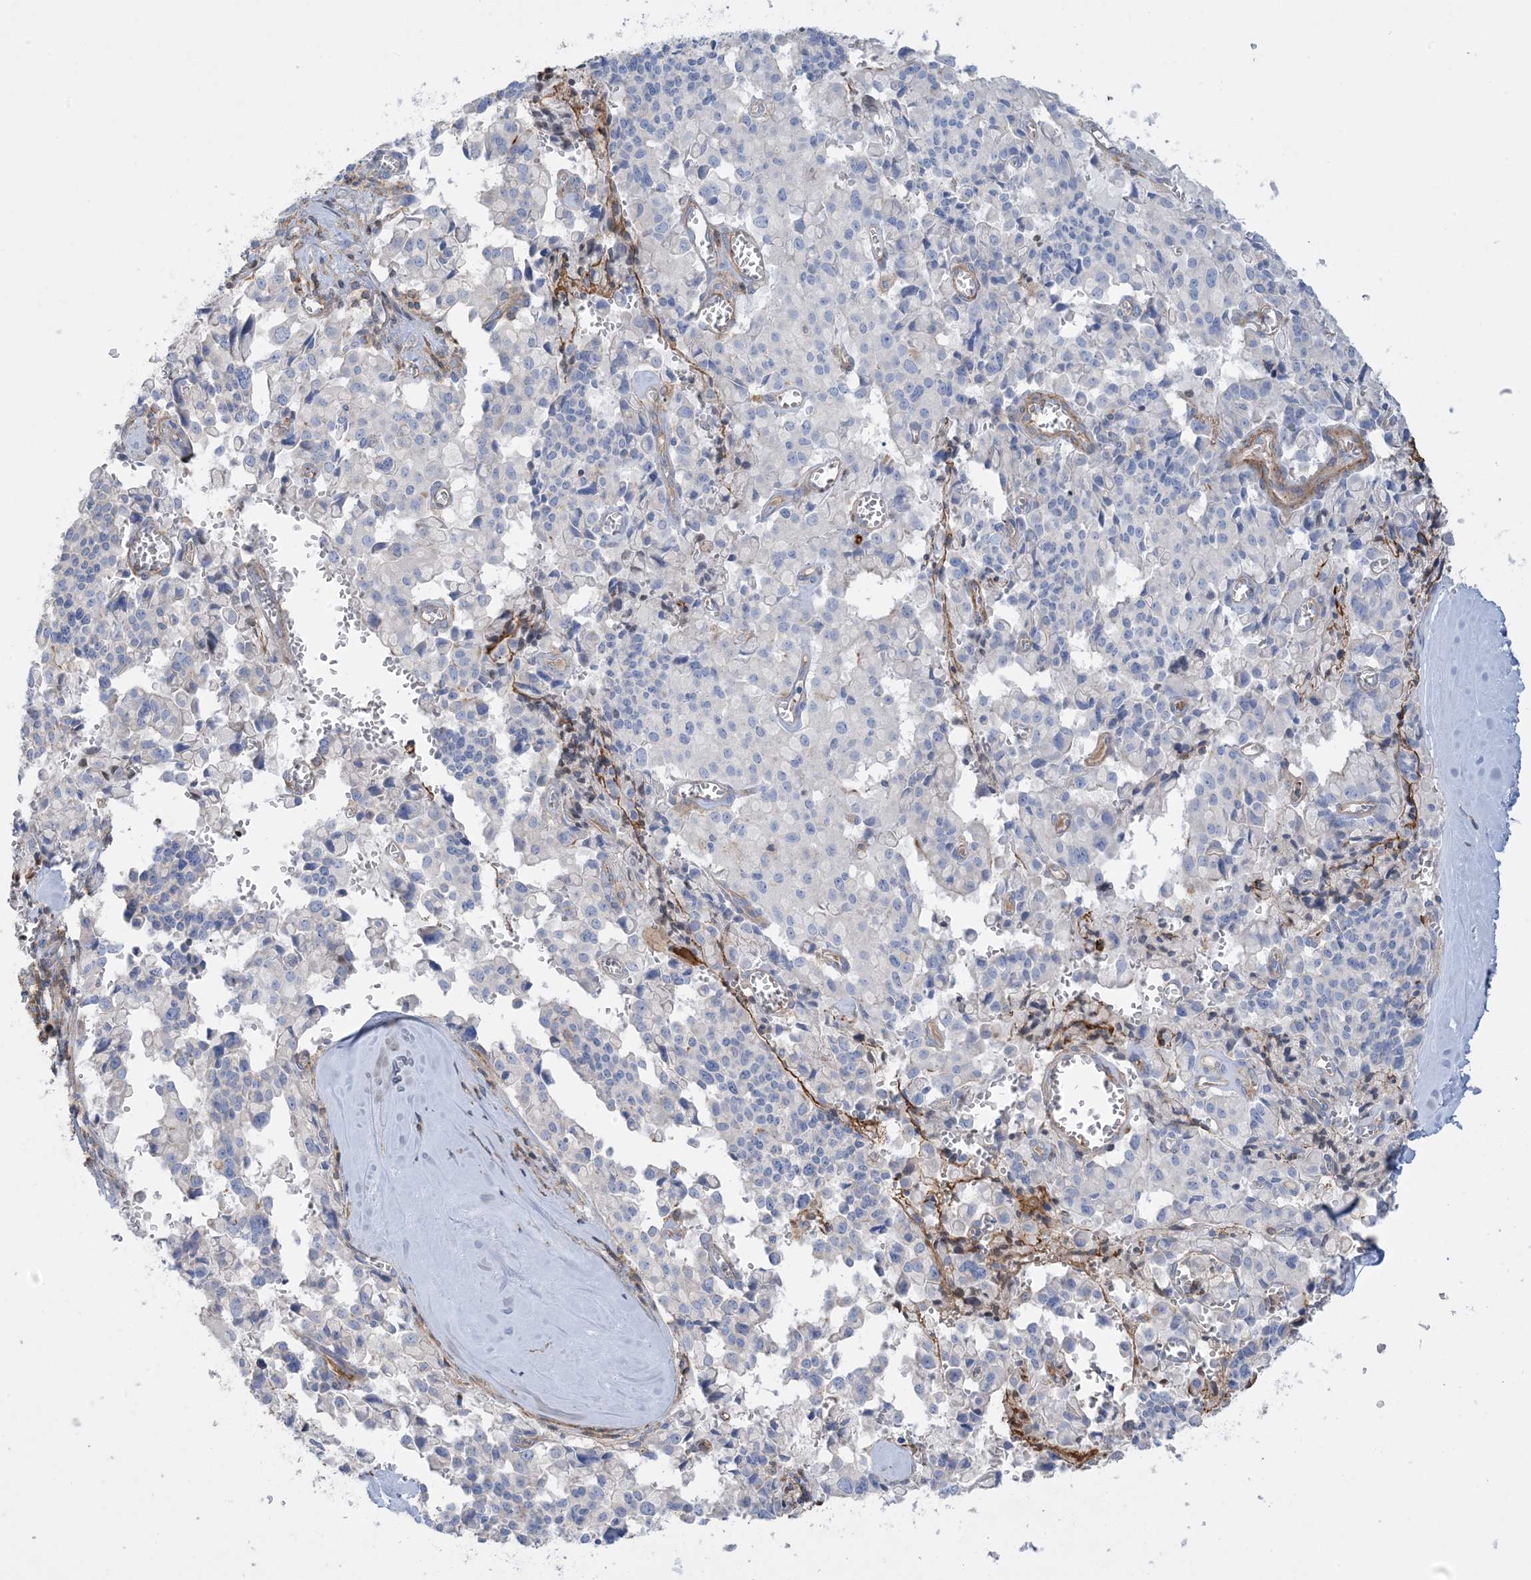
{"staining": {"intensity": "negative", "quantity": "none", "location": "none"}, "tissue": "pancreatic cancer", "cell_type": "Tumor cells", "image_type": "cancer", "snomed": [{"axis": "morphology", "description": "Adenocarcinoma, NOS"}, {"axis": "topography", "description": "Pancreas"}], "caption": "This histopathology image is of pancreatic cancer (adenocarcinoma) stained with immunohistochemistry (IHC) to label a protein in brown with the nuclei are counter-stained blue. There is no positivity in tumor cells.", "gene": "GTF3C2", "patient": {"sex": "male", "age": 65}}